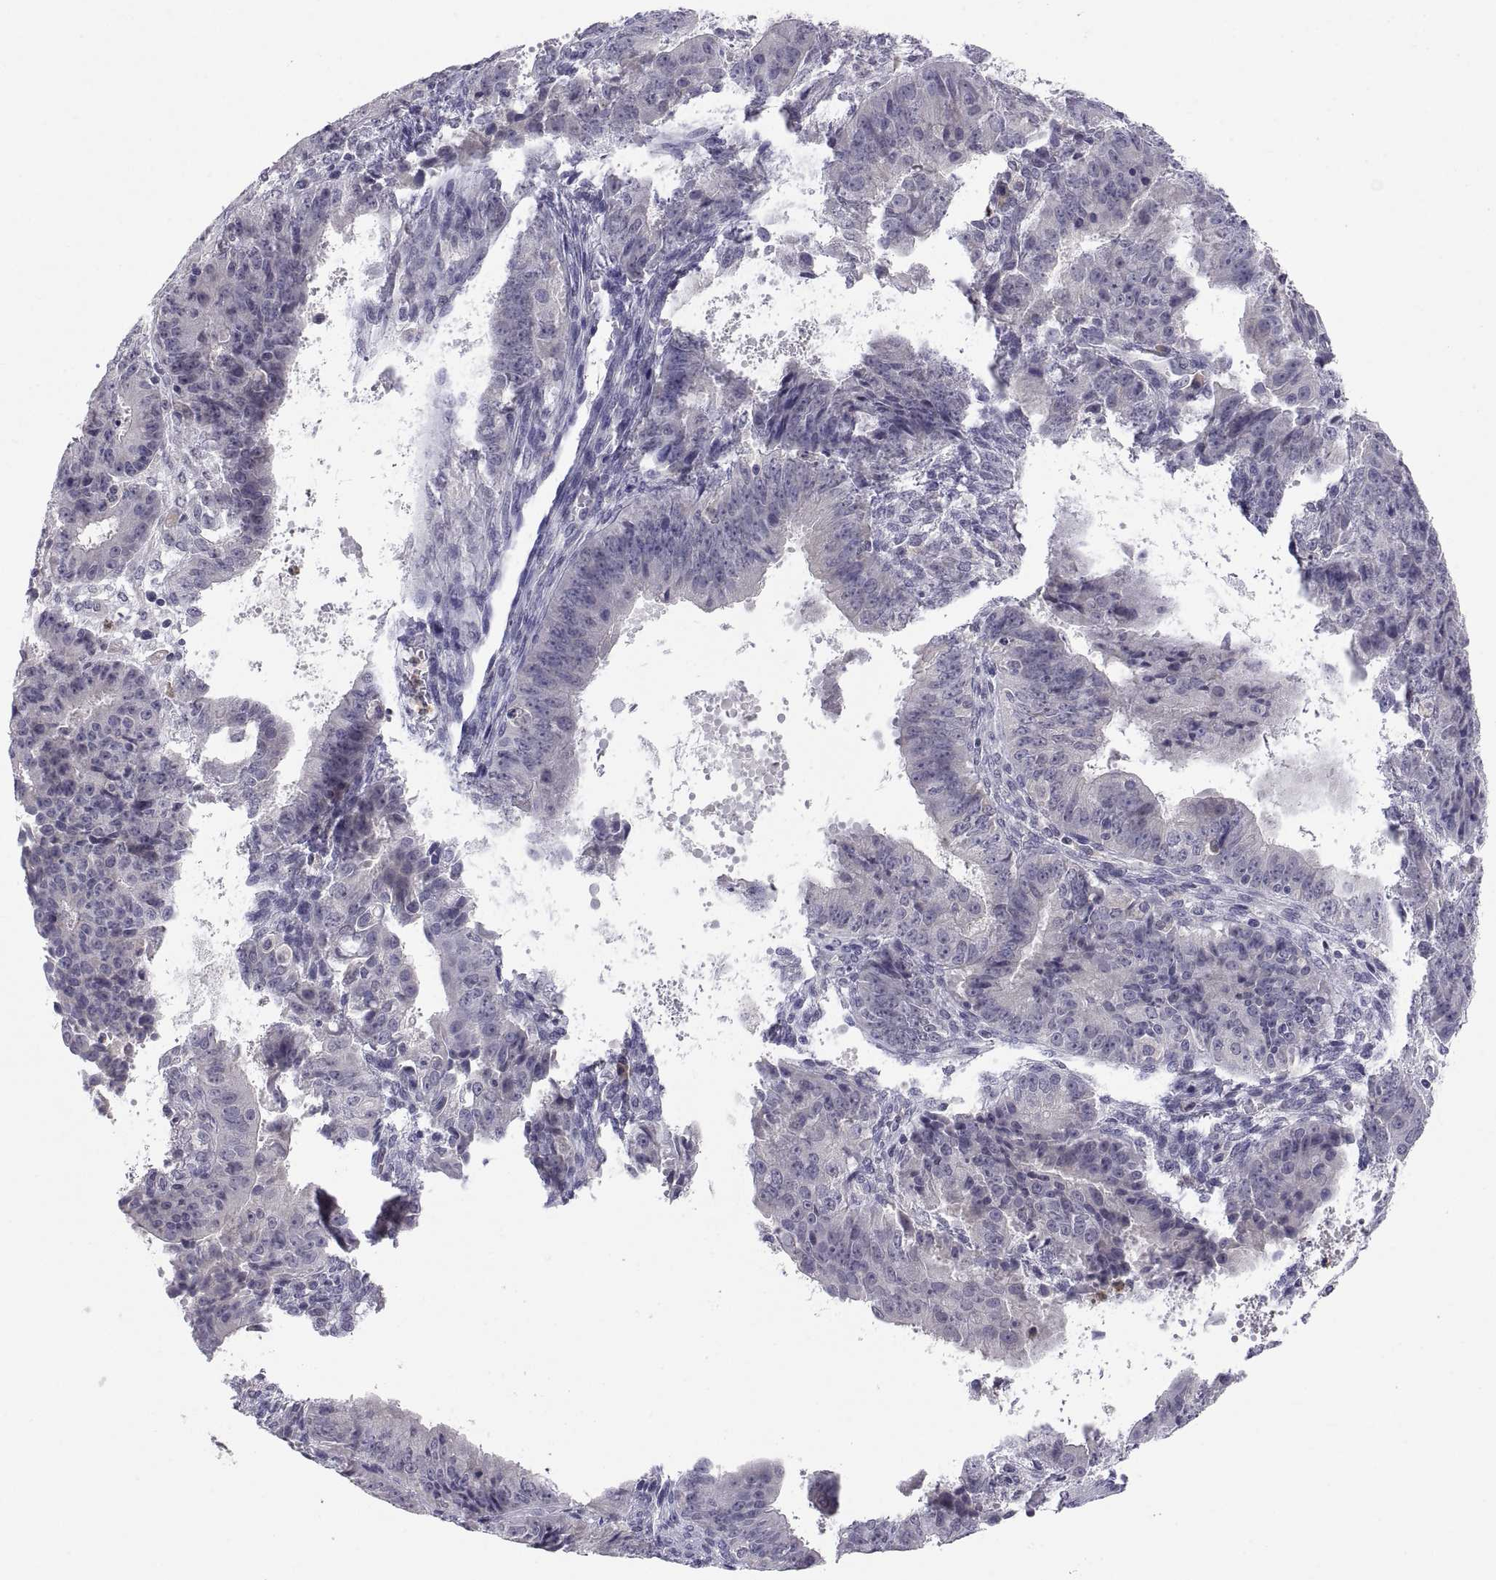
{"staining": {"intensity": "negative", "quantity": "none", "location": "none"}, "tissue": "ovarian cancer", "cell_type": "Tumor cells", "image_type": "cancer", "snomed": [{"axis": "morphology", "description": "Carcinoma, endometroid"}, {"axis": "topography", "description": "Ovary"}], "caption": "A histopathology image of ovarian endometroid carcinoma stained for a protein displays no brown staining in tumor cells.", "gene": "PKP1", "patient": {"sex": "female", "age": 42}}